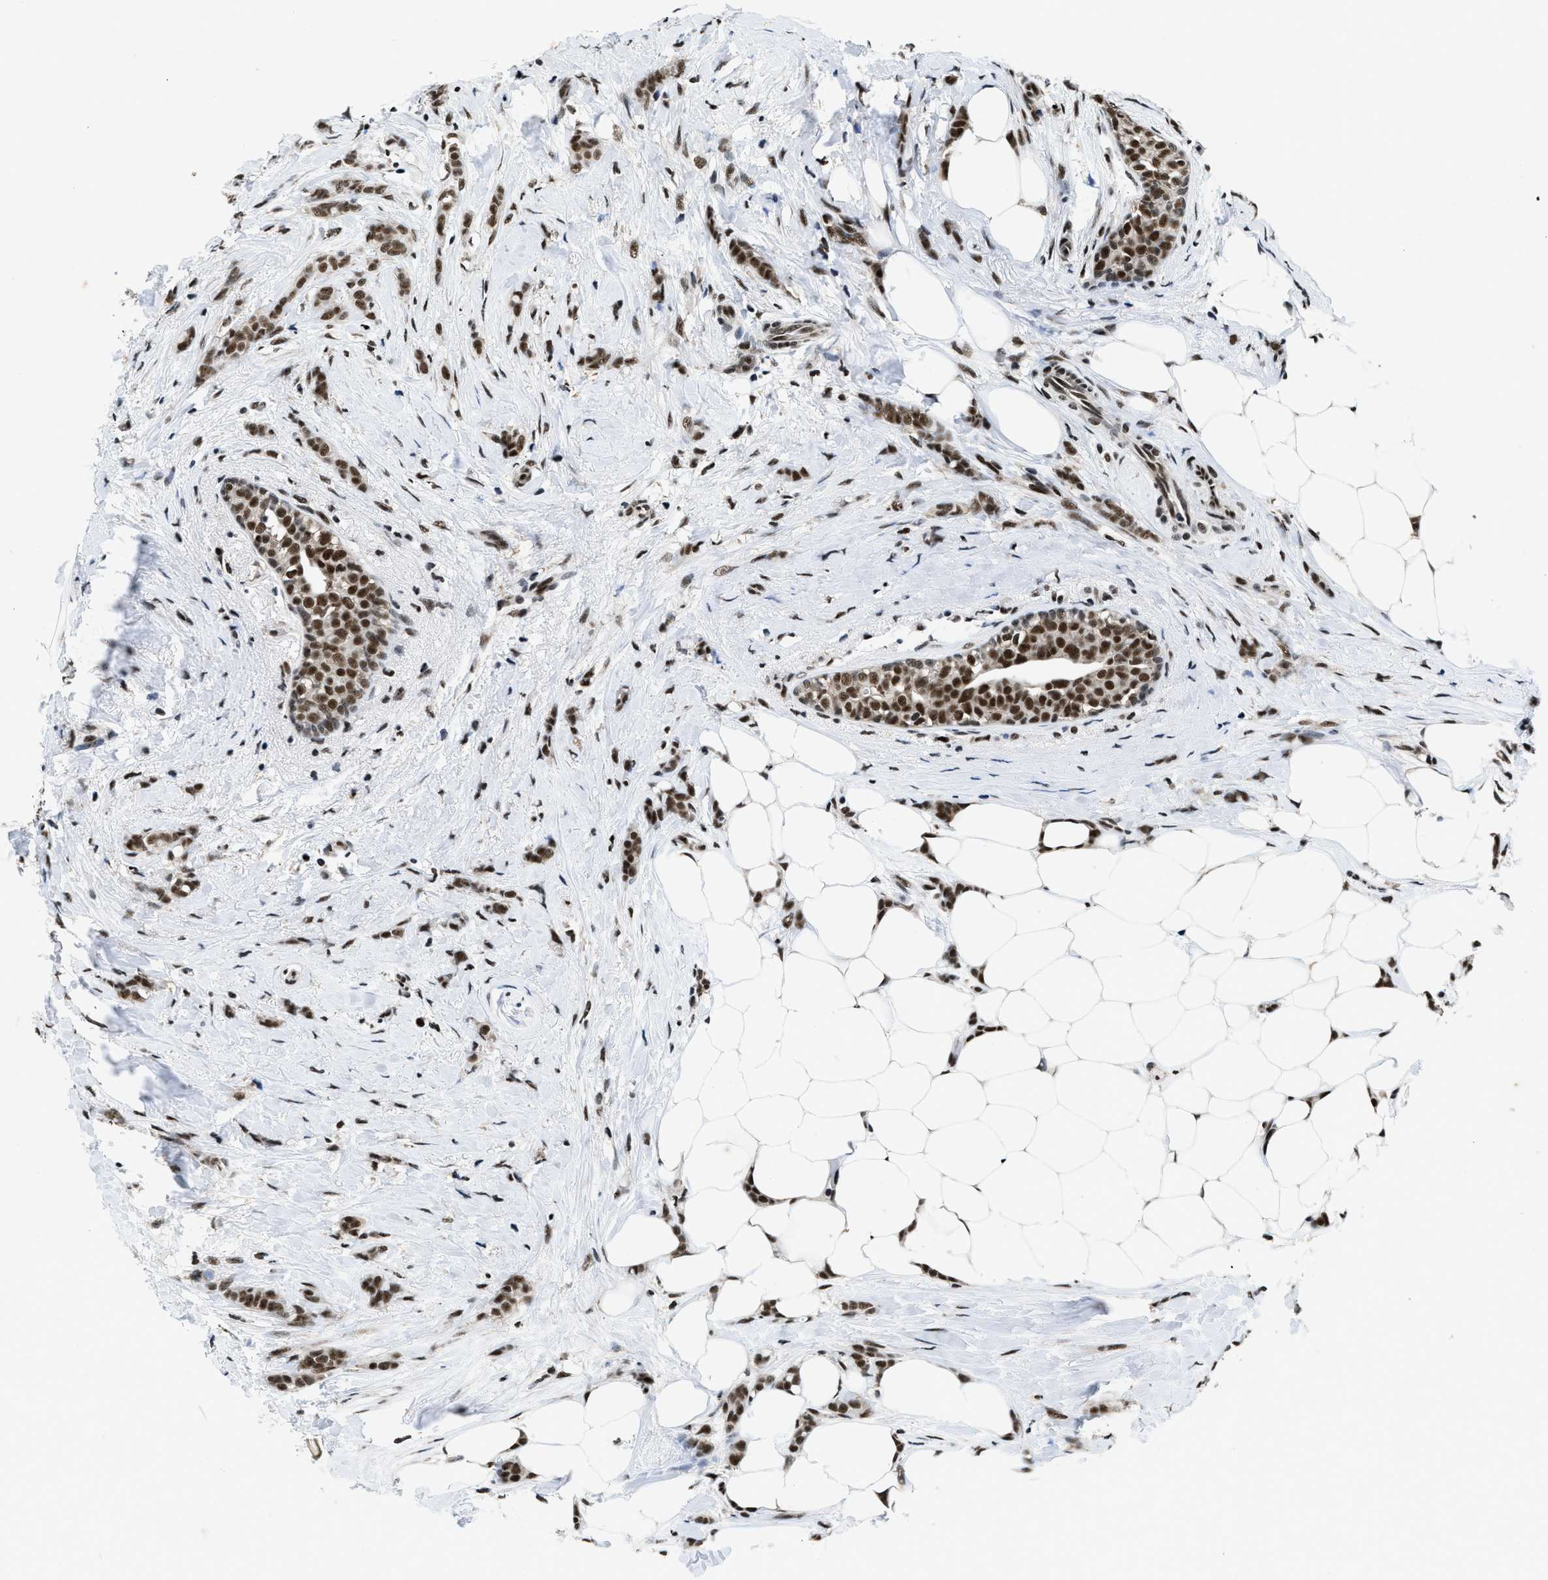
{"staining": {"intensity": "strong", "quantity": ">75%", "location": "nuclear"}, "tissue": "breast cancer", "cell_type": "Tumor cells", "image_type": "cancer", "snomed": [{"axis": "morphology", "description": "Lobular carcinoma, in situ"}, {"axis": "morphology", "description": "Lobular carcinoma"}, {"axis": "topography", "description": "Breast"}], "caption": "IHC (DAB) staining of human lobular carcinoma (breast) displays strong nuclear protein staining in approximately >75% of tumor cells. The staining was performed using DAB to visualize the protein expression in brown, while the nuclei were stained in blue with hematoxylin (Magnification: 20x).", "gene": "HNRNPH2", "patient": {"sex": "female", "age": 41}}